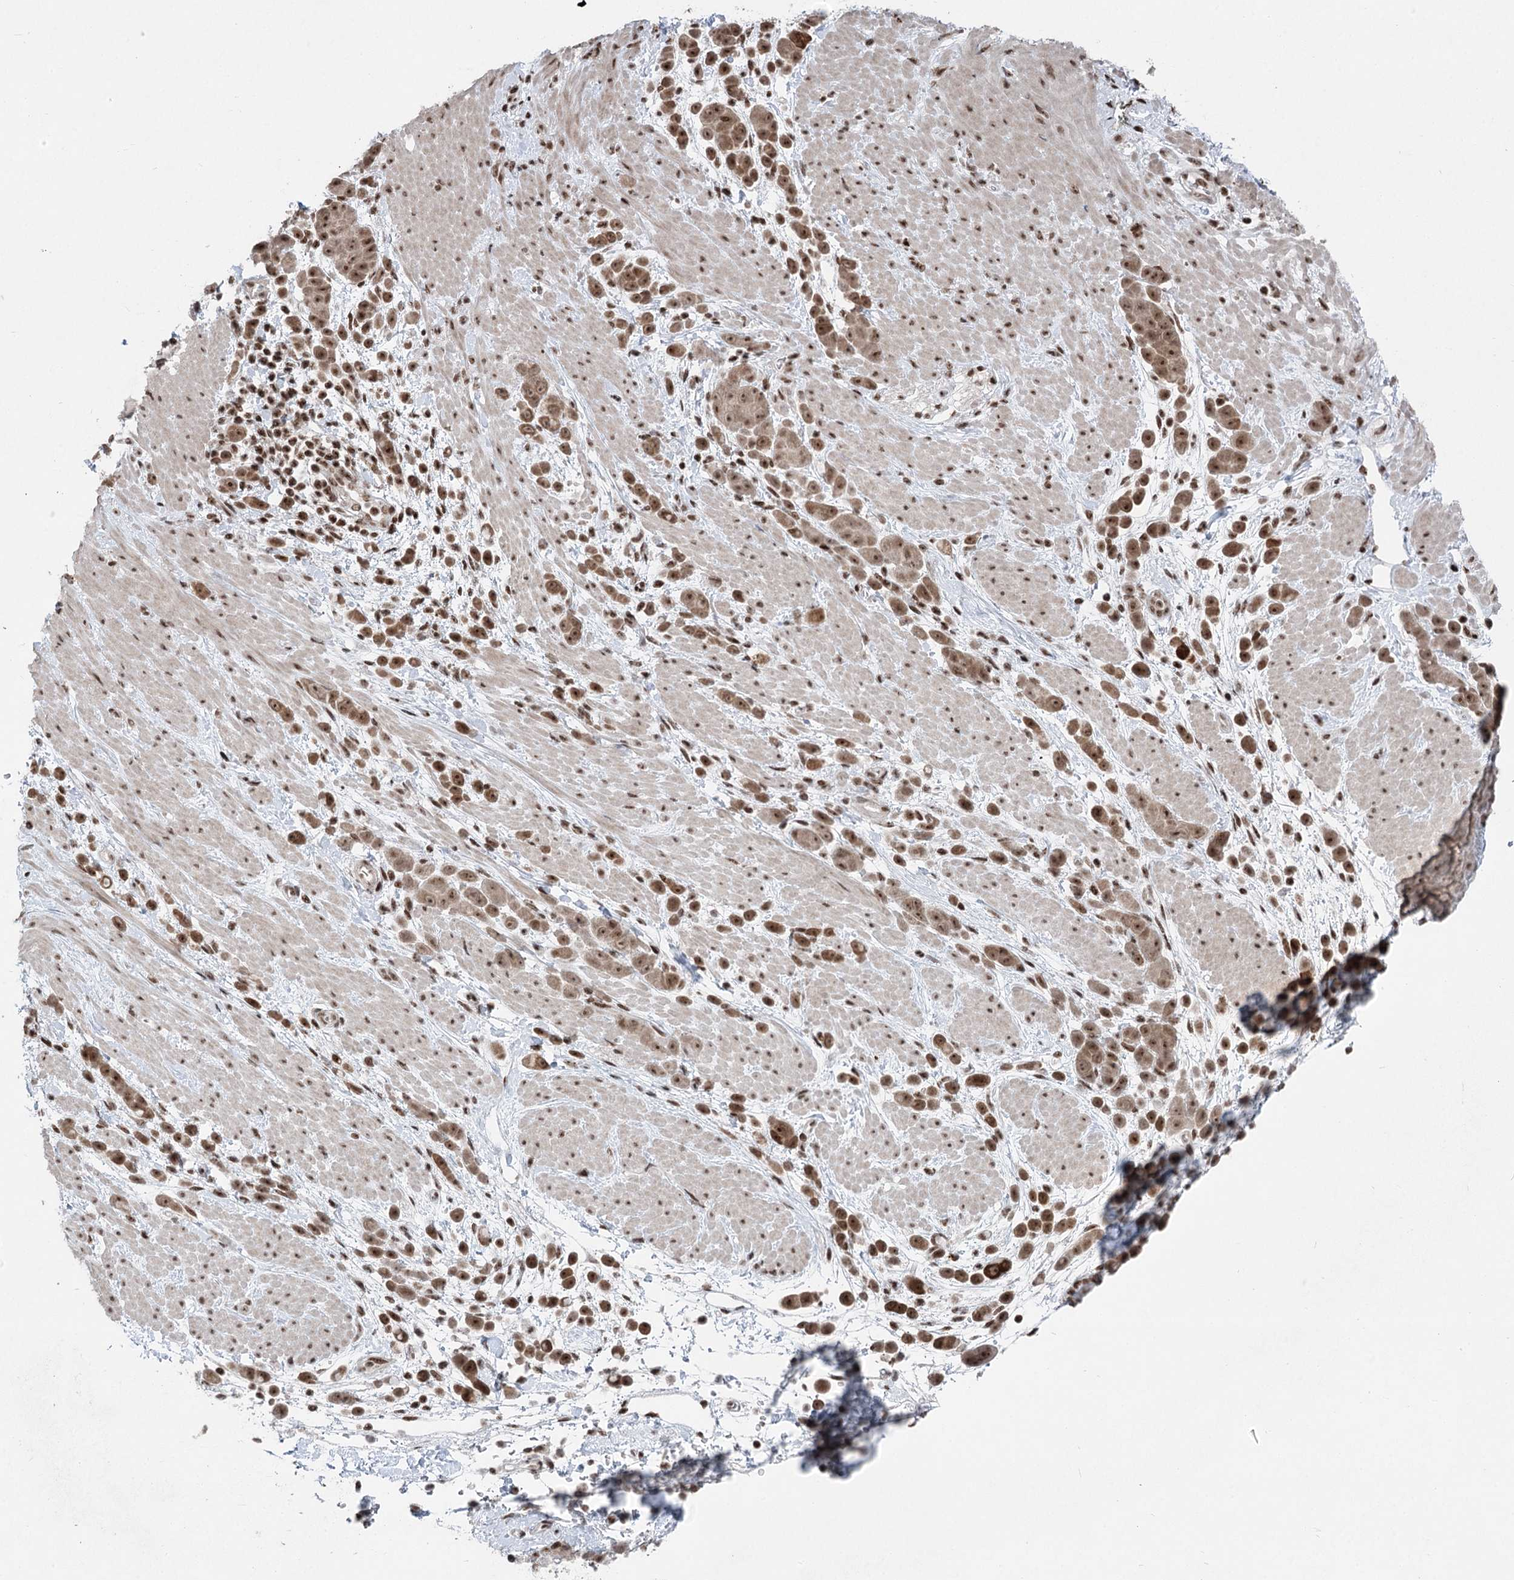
{"staining": {"intensity": "strong", "quantity": ">75%", "location": "cytoplasmic/membranous,nuclear"}, "tissue": "pancreatic cancer", "cell_type": "Tumor cells", "image_type": "cancer", "snomed": [{"axis": "morphology", "description": "Normal tissue, NOS"}, {"axis": "morphology", "description": "Adenocarcinoma, NOS"}, {"axis": "topography", "description": "Pancreas"}], "caption": "Immunohistochemistry photomicrograph of adenocarcinoma (pancreatic) stained for a protein (brown), which demonstrates high levels of strong cytoplasmic/membranous and nuclear expression in about >75% of tumor cells.", "gene": "CGGBP1", "patient": {"sex": "female", "age": 64}}